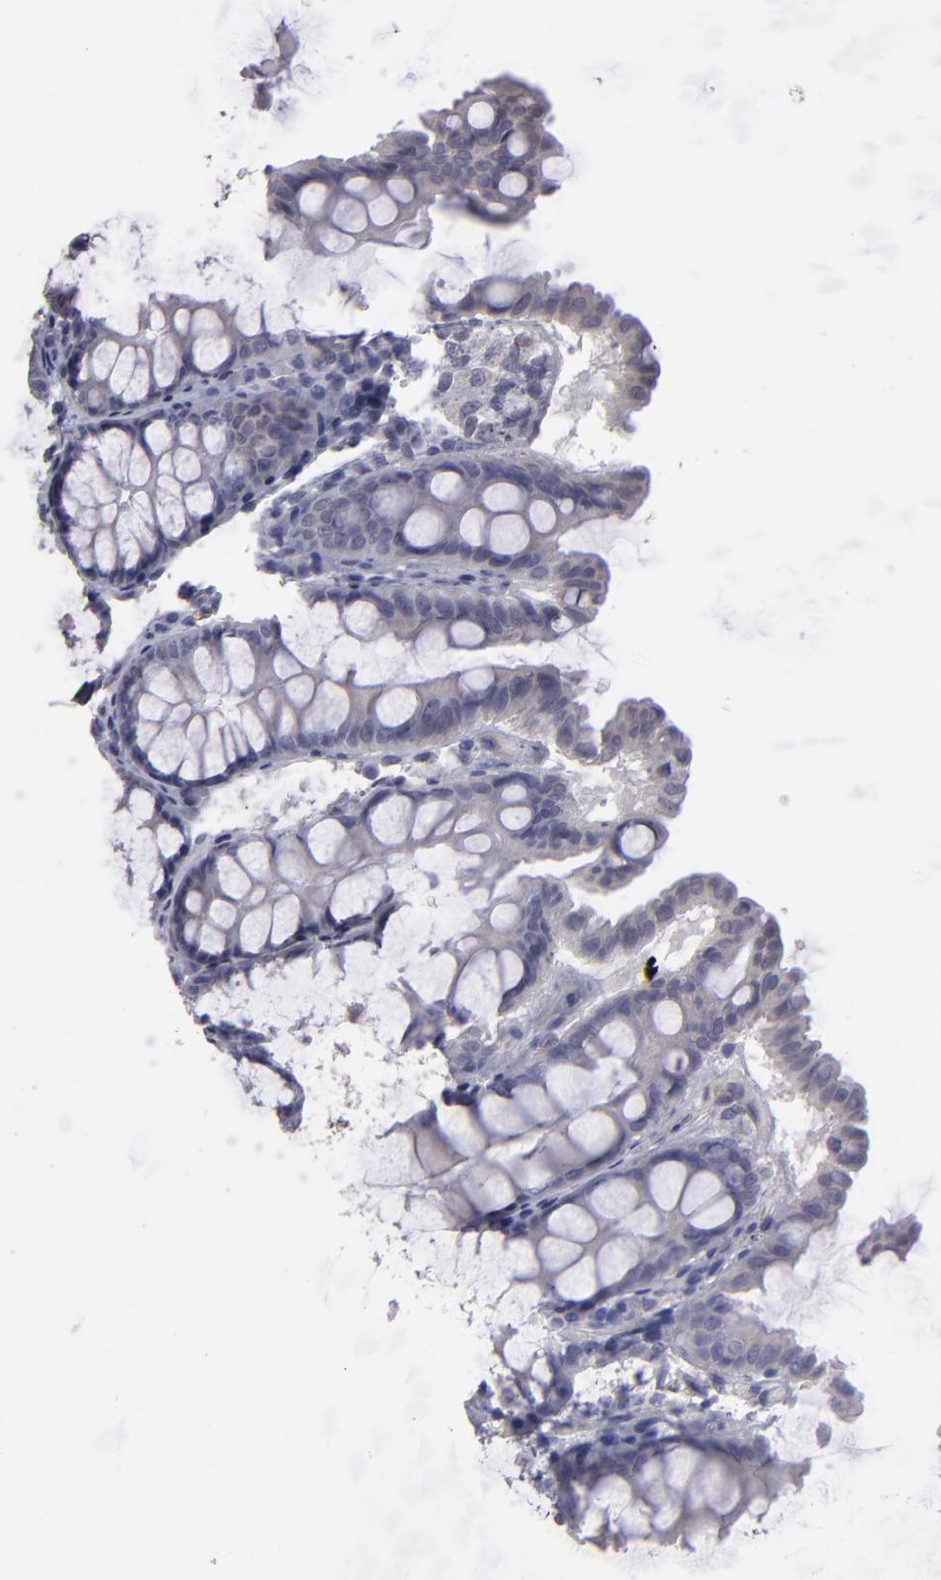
{"staining": {"intensity": "strong", "quantity": ">75%", "location": "cytoplasmic/membranous"}, "tissue": "colon", "cell_type": "Endothelial cells", "image_type": "normal", "snomed": [{"axis": "morphology", "description": "Normal tissue, NOS"}, {"axis": "topography", "description": "Colon"}], "caption": "Immunohistochemical staining of unremarkable human colon demonstrates strong cytoplasmic/membranous protein positivity in approximately >75% of endothelial cells. The protein of interest is shown in brown color, while the nuclei are stained blue.", "gene": "ZNF175", "patient": {"sex": "female", "age": 61}}